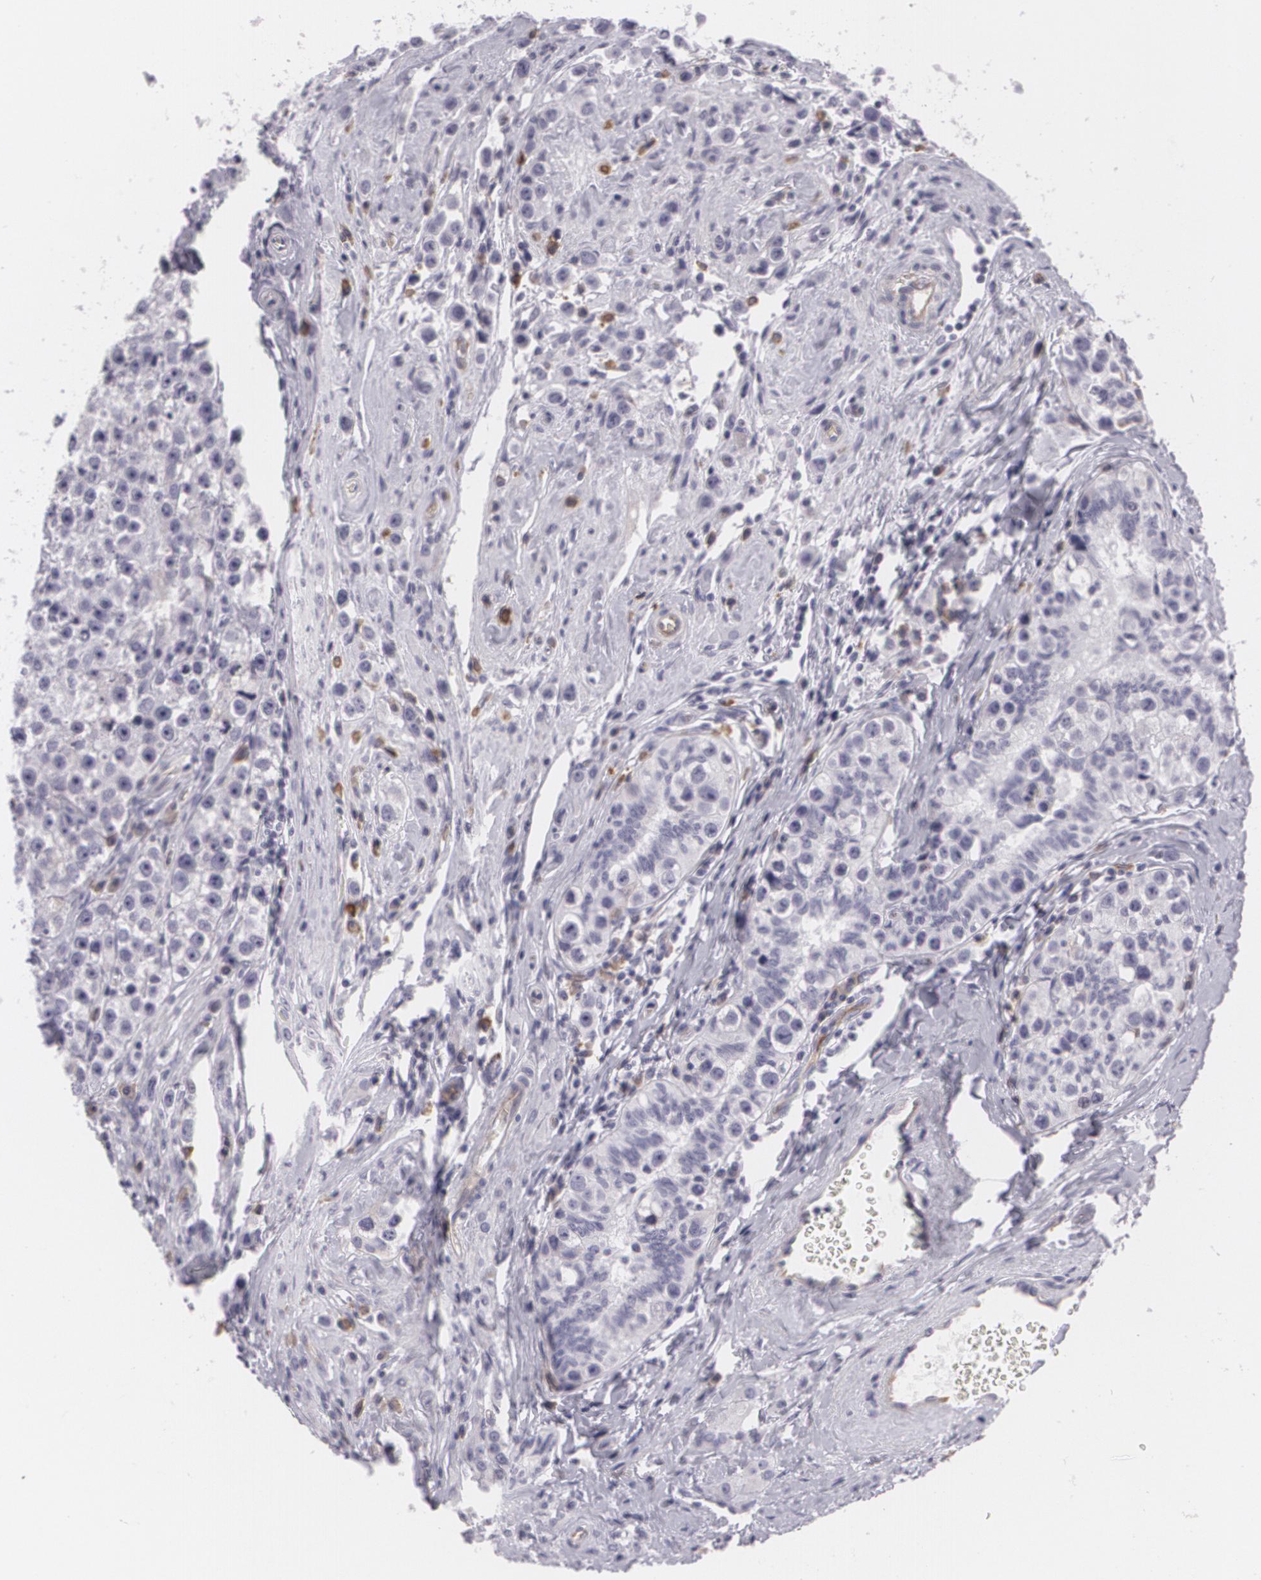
{"staining": {"intensity": "negative", "quantity": "none", "location": "none"}, "tissue": "testis cancer", "cell_type": "Tumor cells", "image_type": "cancer", "snomed": [{"axis": "morphology", "description": "Seminoma, NOS"}, {"axis": "topography", "description": "Testis"}], "caption": "High power microscopy micrograph of an immunohistochemistry (IHC) image of seminoma (testis), revealing no significant expression in tumor cells.", "gene": "MAP2", "patient": {"sex": "male", "age": 32}}